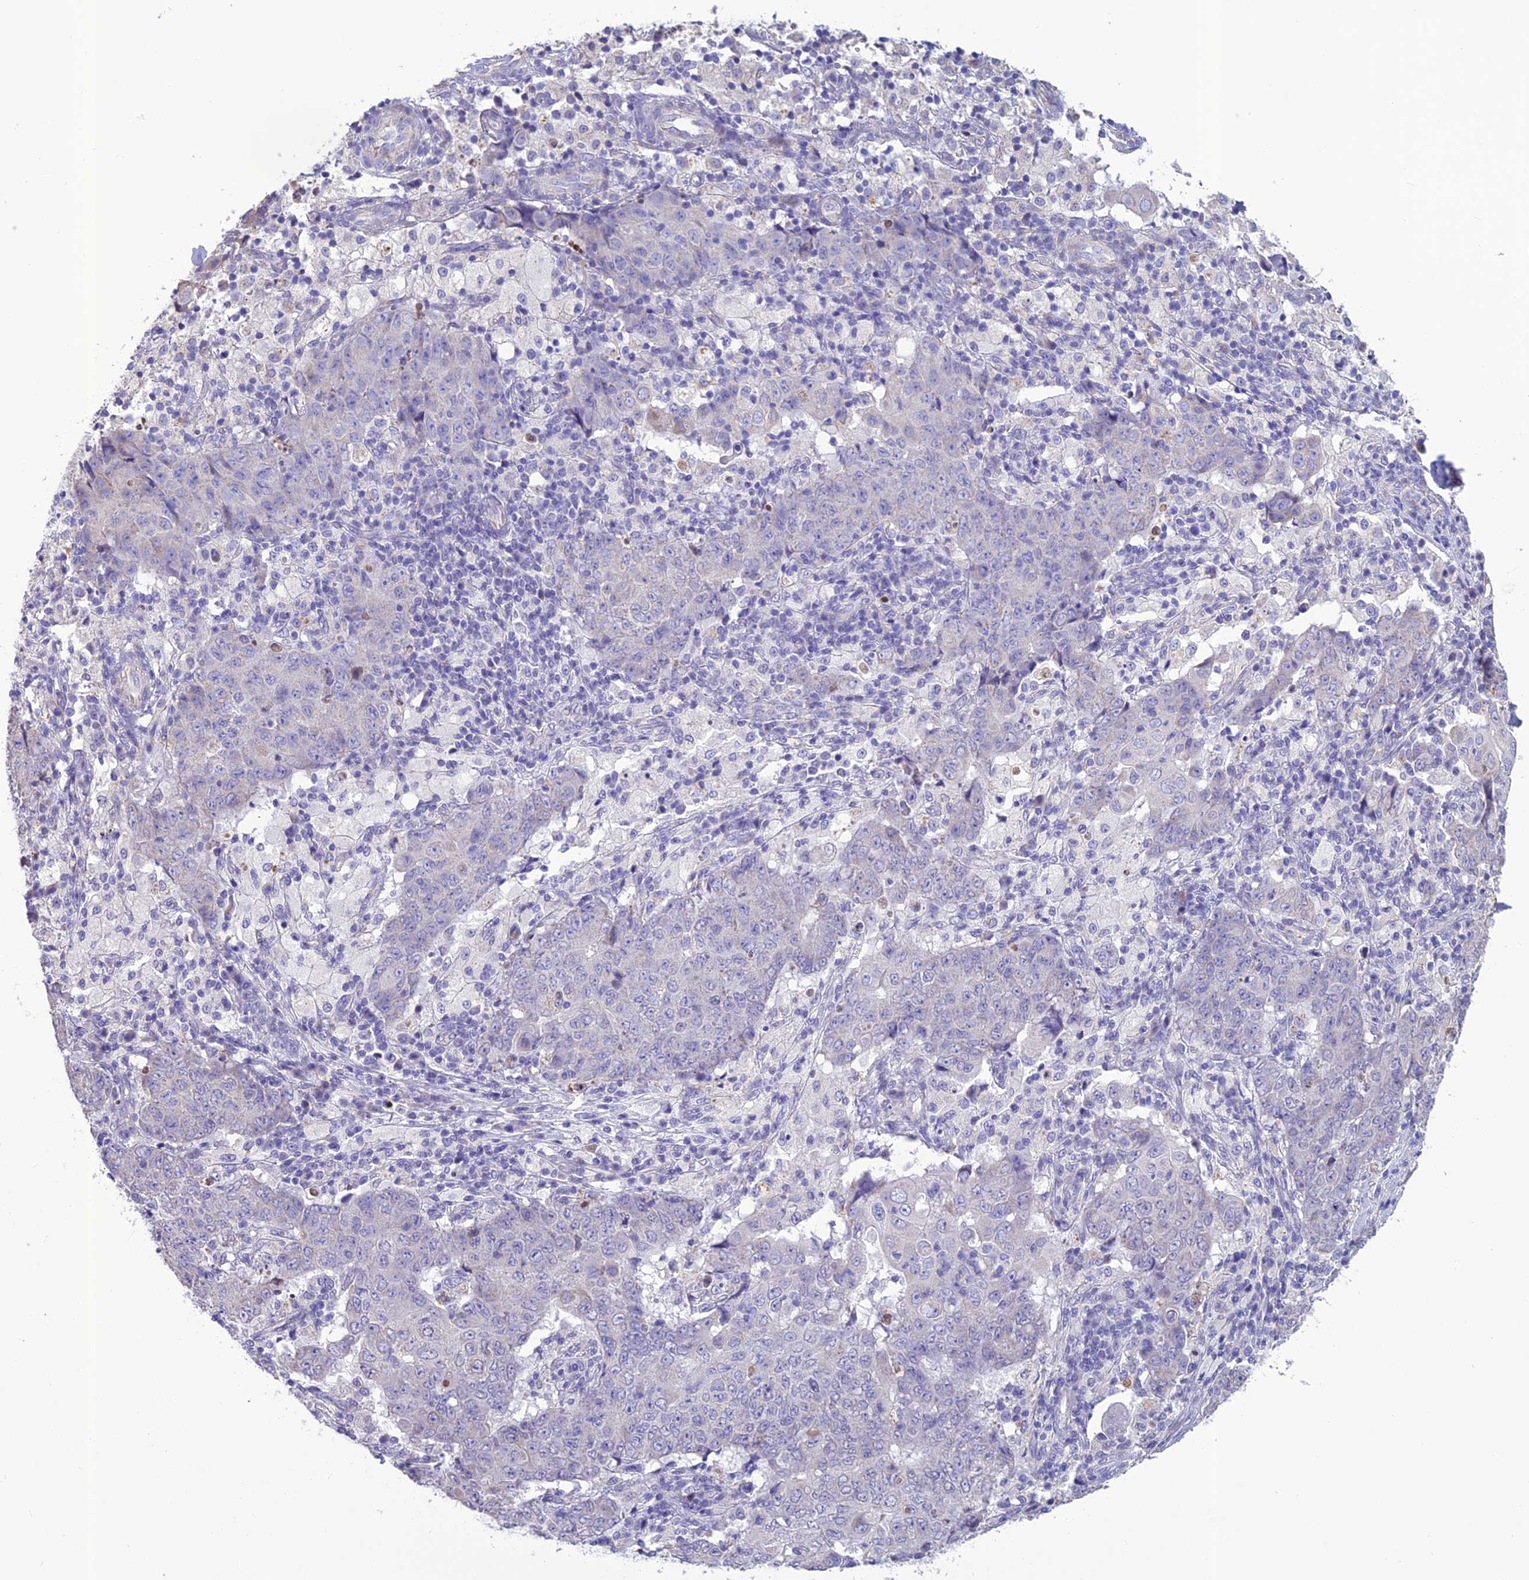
{"staining": {"intensity": "negative", "quantity": "none", "location": "none"}, "tissue": "ovarian cancer", "cell_type": "Tumor cells", "image_type": "cancer", "snomed": [{"axis": "morphology", "description": "Carcinoma, endometroid"}, {"axis": "topography", "description": "Ovary"}], "caption": "IHC of human ovarian cancer reveals no positivity in tumor cells.", "gene": "BHMT2", "patient": {"sex": "female", "age": 42}}